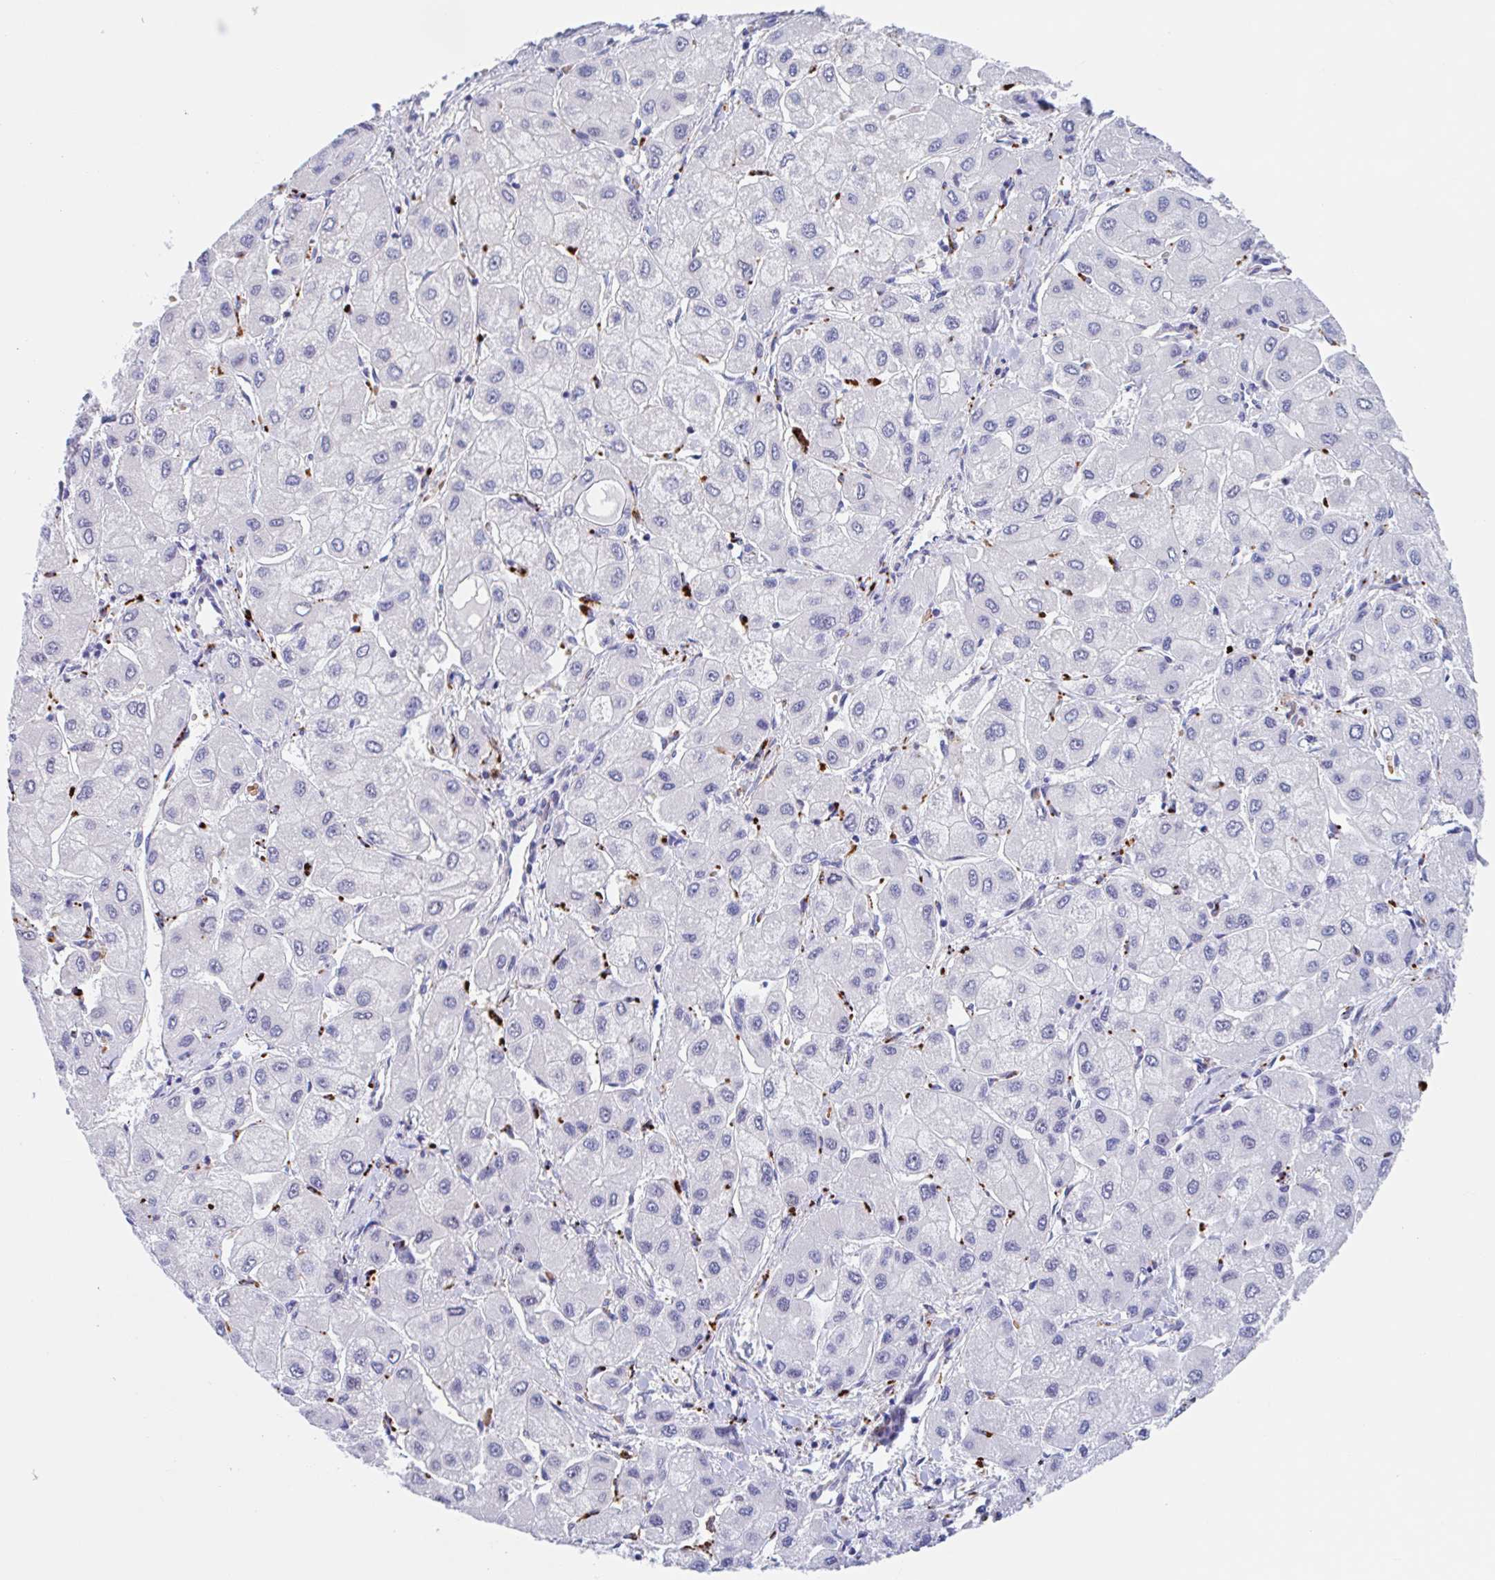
{"staining": {"intensity": "negative", "quantity": "none", "location": "none"}, "tissue": "liver cancer", "cell_type": "Tumor cells", "image_type": "cancer", "snomed": [{"axis": "morphology", "description": "Carcinoma, Hepatocellular, NOS"}, {"axis": "topography", "description": "Liver"}], "caption": "An immunohistochemistry (IHC) photomicrograph of liver hepatocellular carcinoma is shown. There is no staining in tumor cells of liver hepatocellular carcinoma. (DAB (3,3'-diaminobenzidine) IHC, high magnification).", "gene": "ANKRD9", "patient": {"sex": "male", "age": 40}}